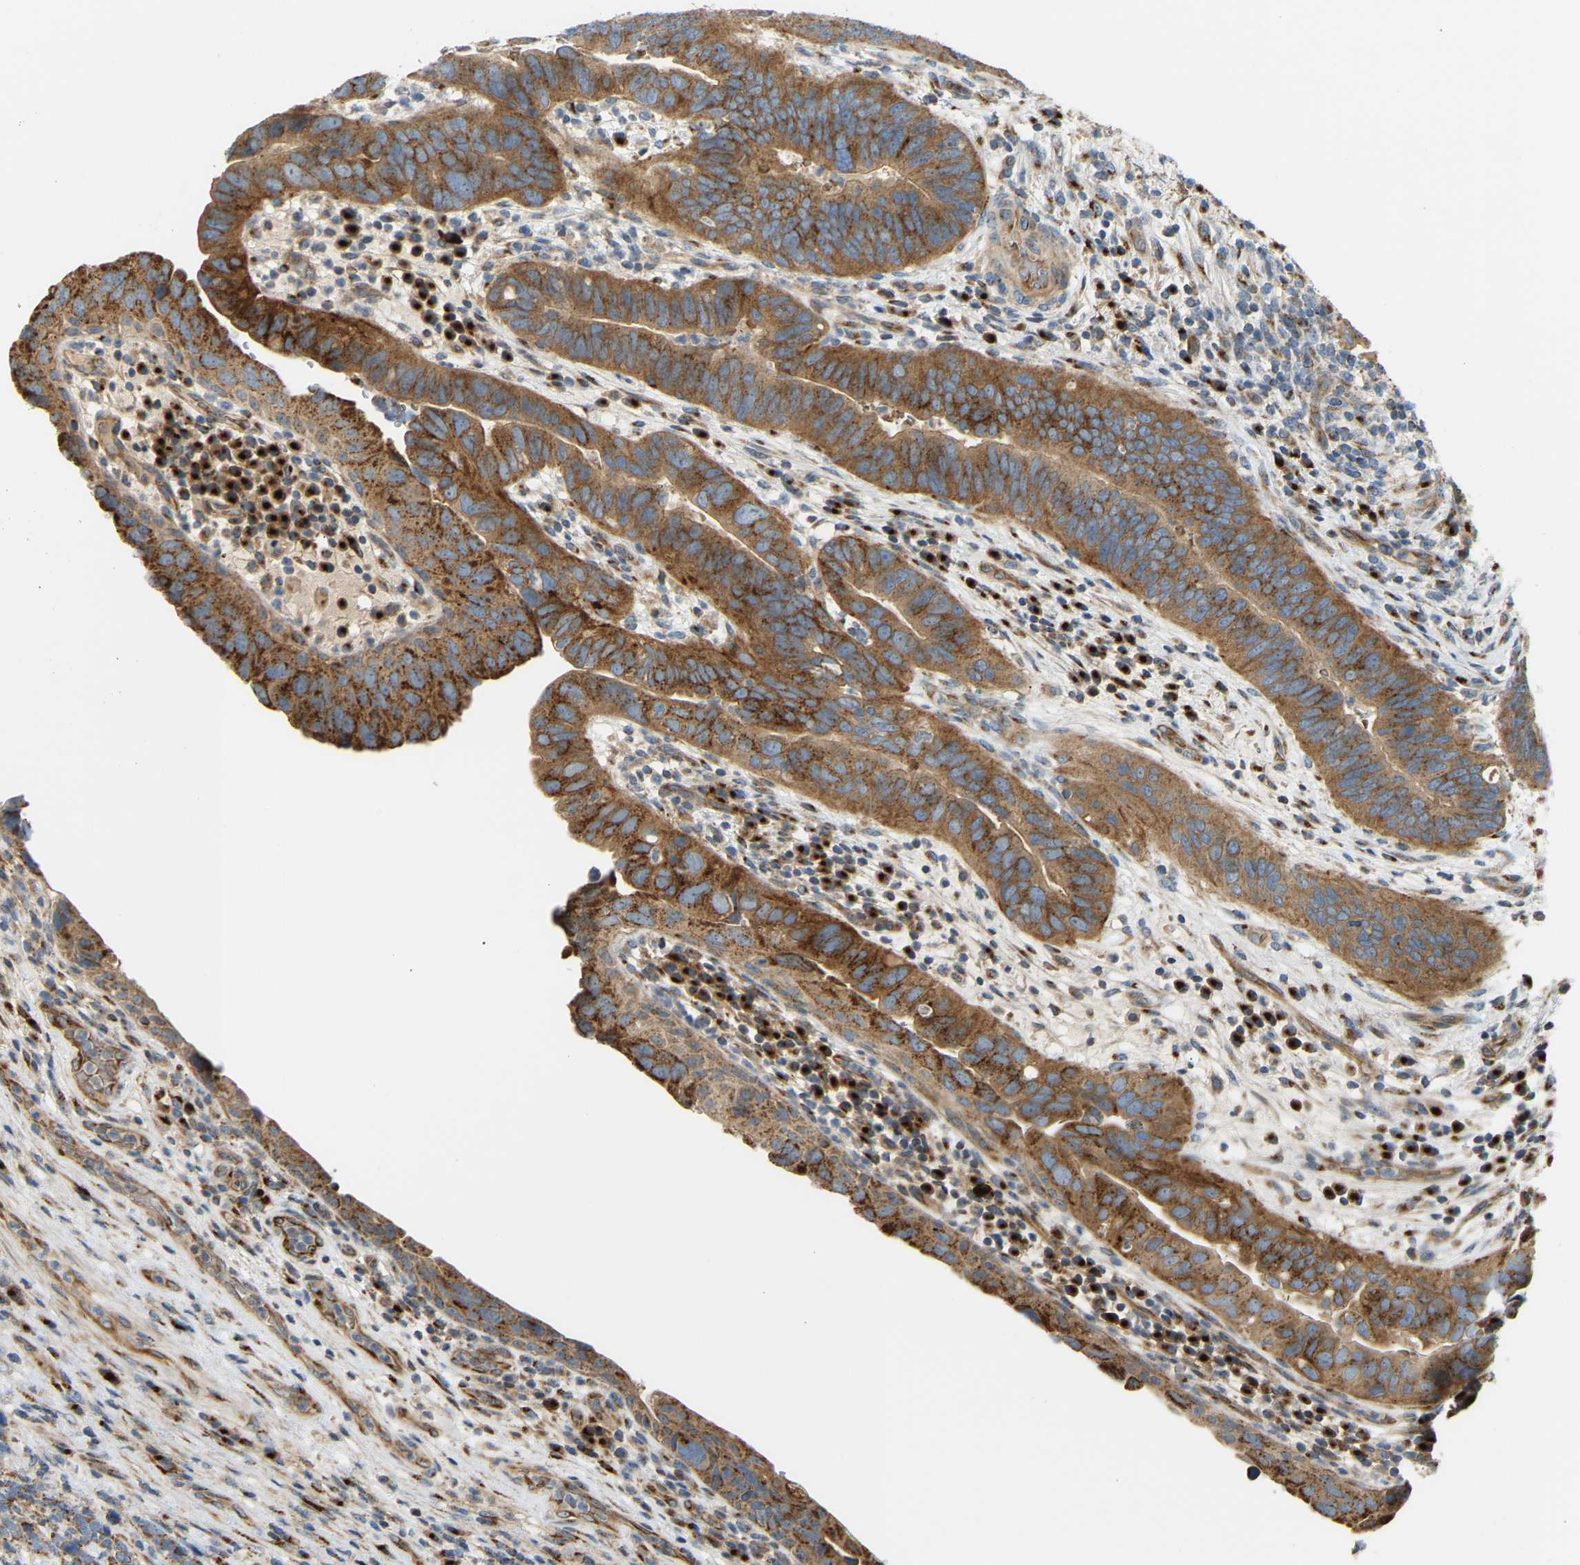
{"staining": {"intensity": "strong", "quantity": ">75%", "location": "cytoplasmic/membranous"}, "tissue": "urothelial cancer", "cell_type": "Tumor cells", "image_type": "cancer", "snomed": [{"axis": "morphology", "description": "Urothelial carcinoma, High grade"}, {"axis": "topography", "description": "Urinary bladder"}], "caption": "Human high-grade urothelial carcinoma stained with a protein marker shows strong staining in tumor cells.", "gene": "YIPF2", "patient": {"sex": "female", "age": 82}}